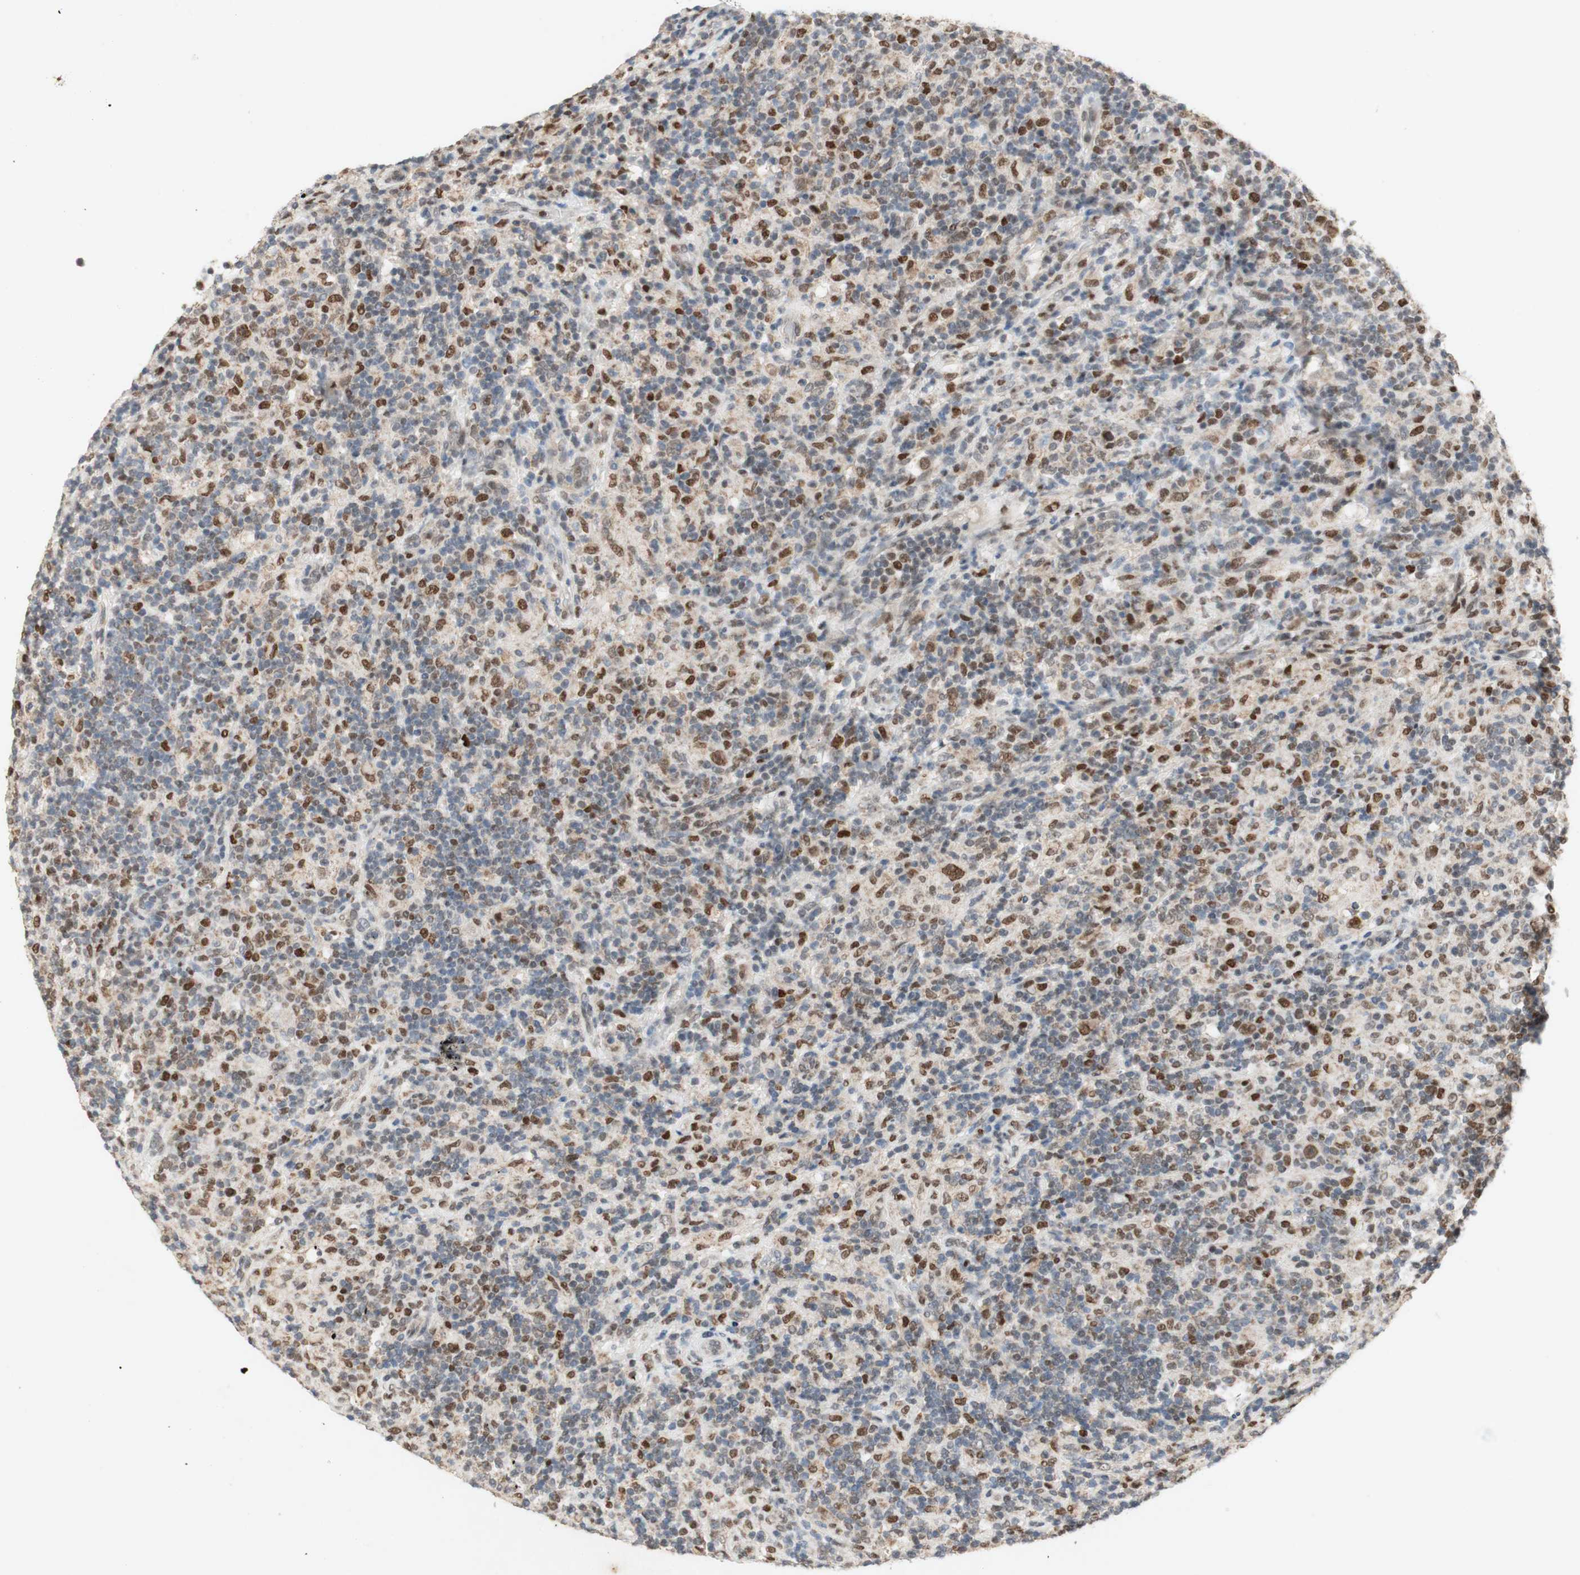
{"staining": {"intensity": "moderate", "quantity": "<25%", "location": "cytoplasmic/membranous"}, "tissue": "lymphoma", "cell_type": "Tumor cells", "image_type": "cancer", "snomed": [{"axis": "morphology", "description": "Hodgkin's disease, NOS"}, {"axis": "topography", "description": "Lymph node"}], "caption": "Hodgkin's disease tissue exhibits moderate cytoplasmic/membranous positivity in approximately <25% of tumor cells, visualized by immunohistochemistry.", "gene": "DNMT3A", "patient": {"sex": "male", "age": 70}}